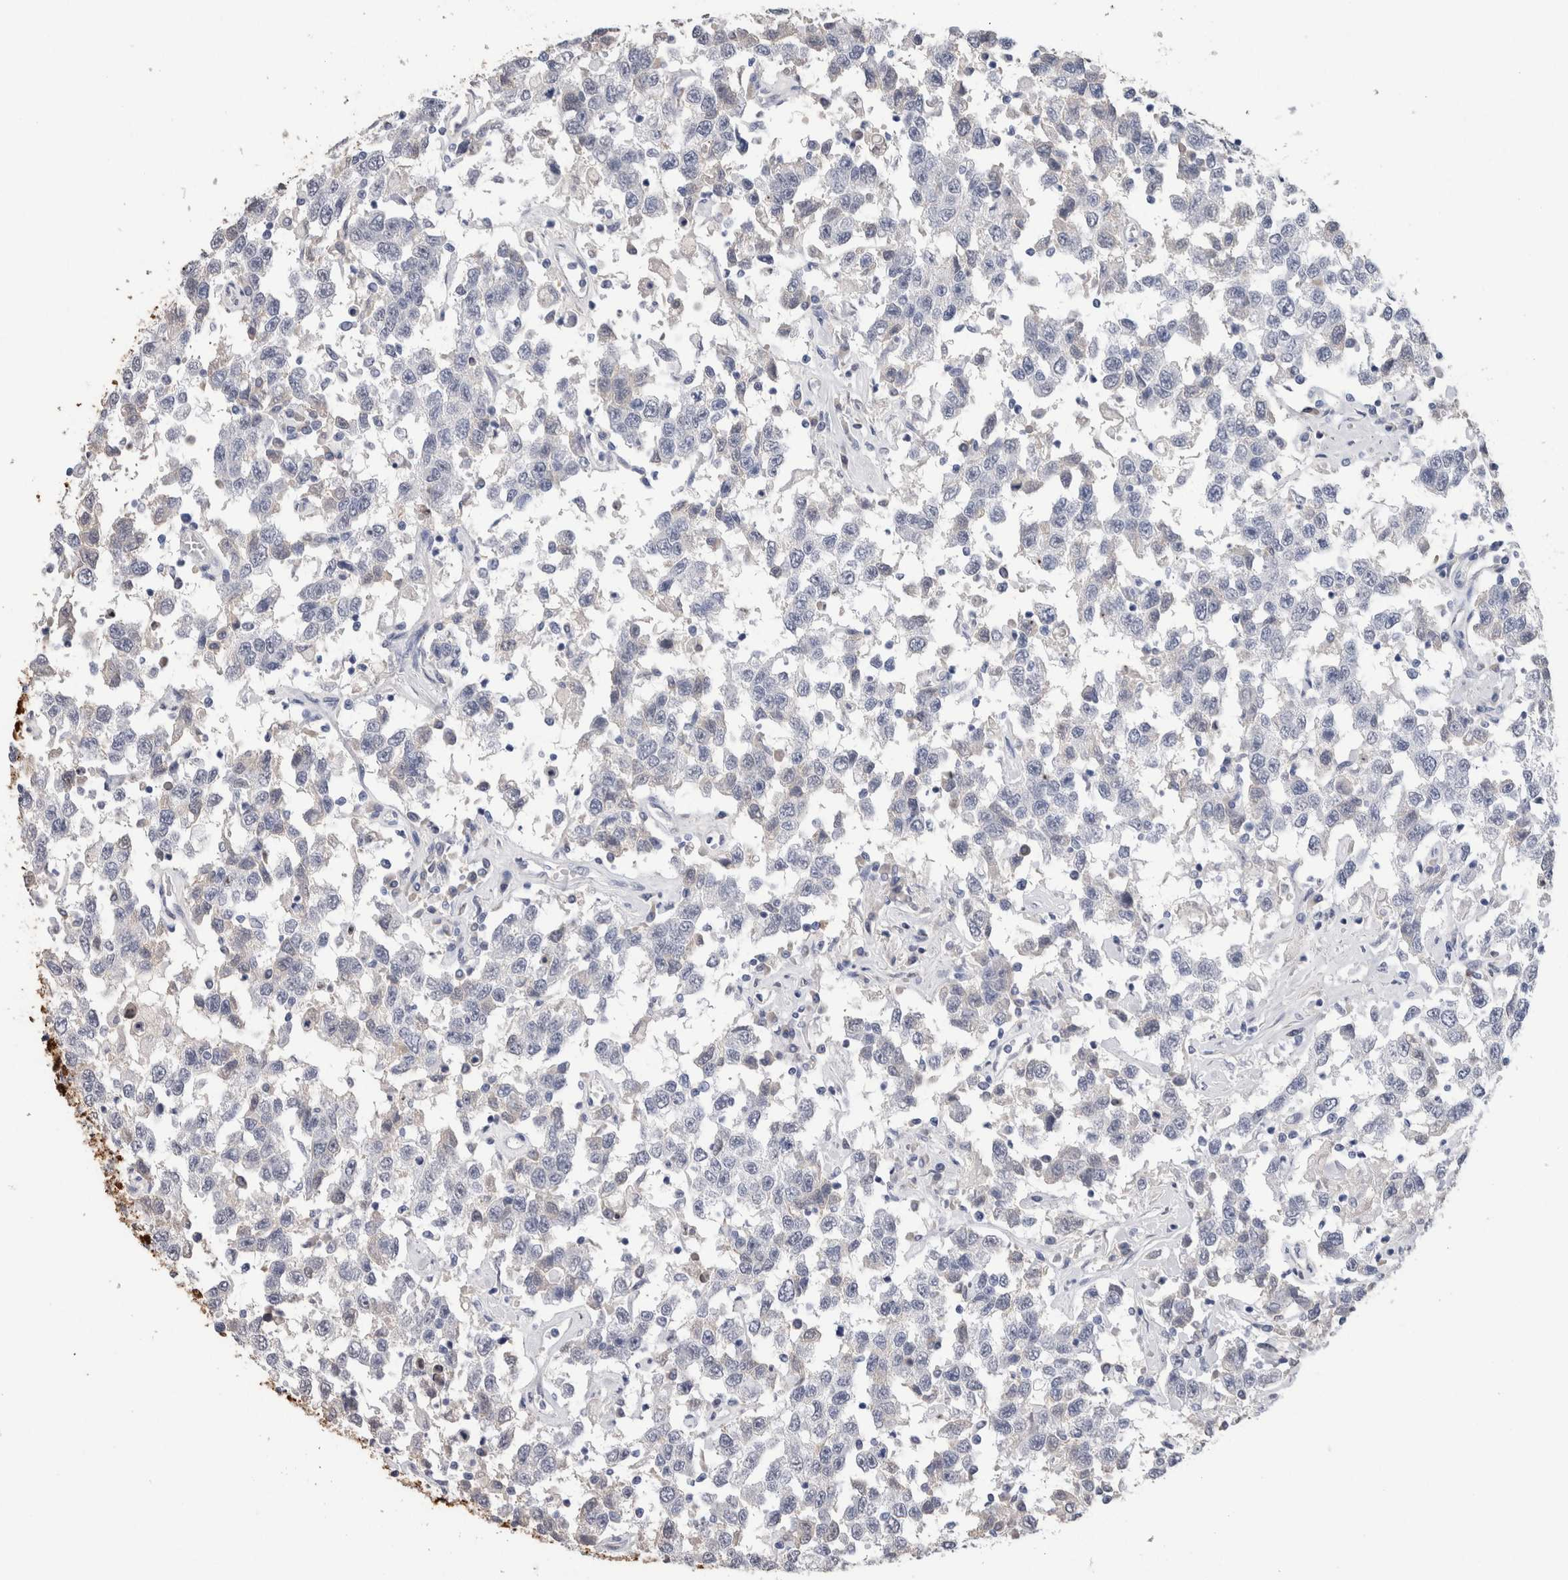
{"staining": {"intensity": "negative", "quantity": "none", "location": "none"}, "tissue": "testis cancer", "cell_type": "Tumor cells", "image_type": "cancer", "snomed": [{"axis": "morphology", "description": "Seminoma, NOS"}, {"axis": "topography", "description": "Testis"}], "caption": "This is a micrograph of immunohistochemistry staining of testis seminoma, which shows no expression in tumor cells.", "gene": "FABP4", "patient": {"sex": "male", "age": 41}}